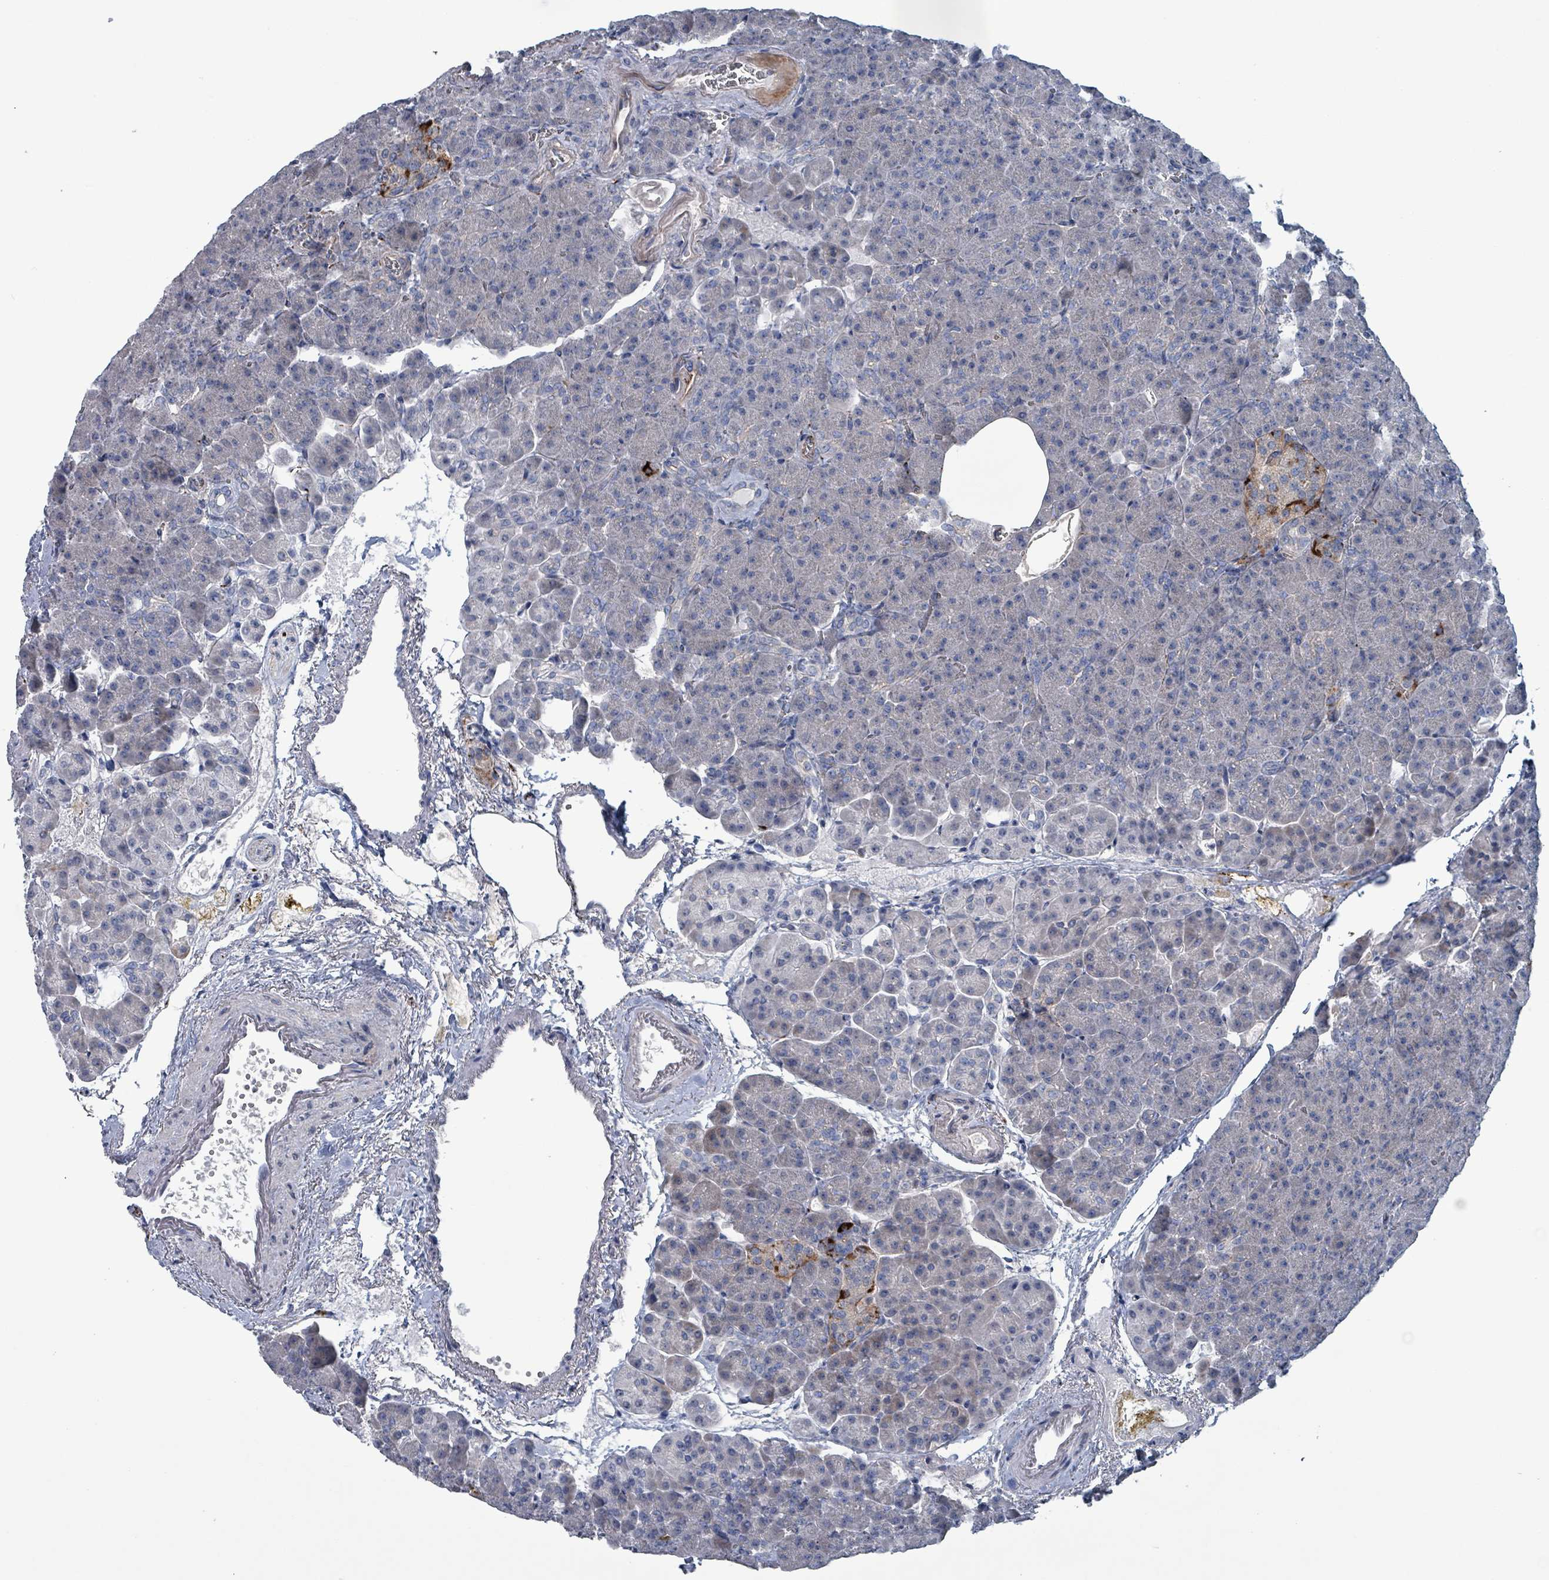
{"staining": {"intensity": "negative", "quantity": "none", "location": "none"}, "tissue": "pancreas", "cell_type": "Exocrine glandular cells", "image_type": "normal", "snomed": [{"axis": "morphology", "description": "Normal tissue, NOS"}, {"axis": "topography", "description": "Pancreas"}], "caption": "Image shows no protein expression in exocrine glandular cells of benign pancreas.", "gene": "TAAR5", "patient": {"sex": "female", "age": 74}}